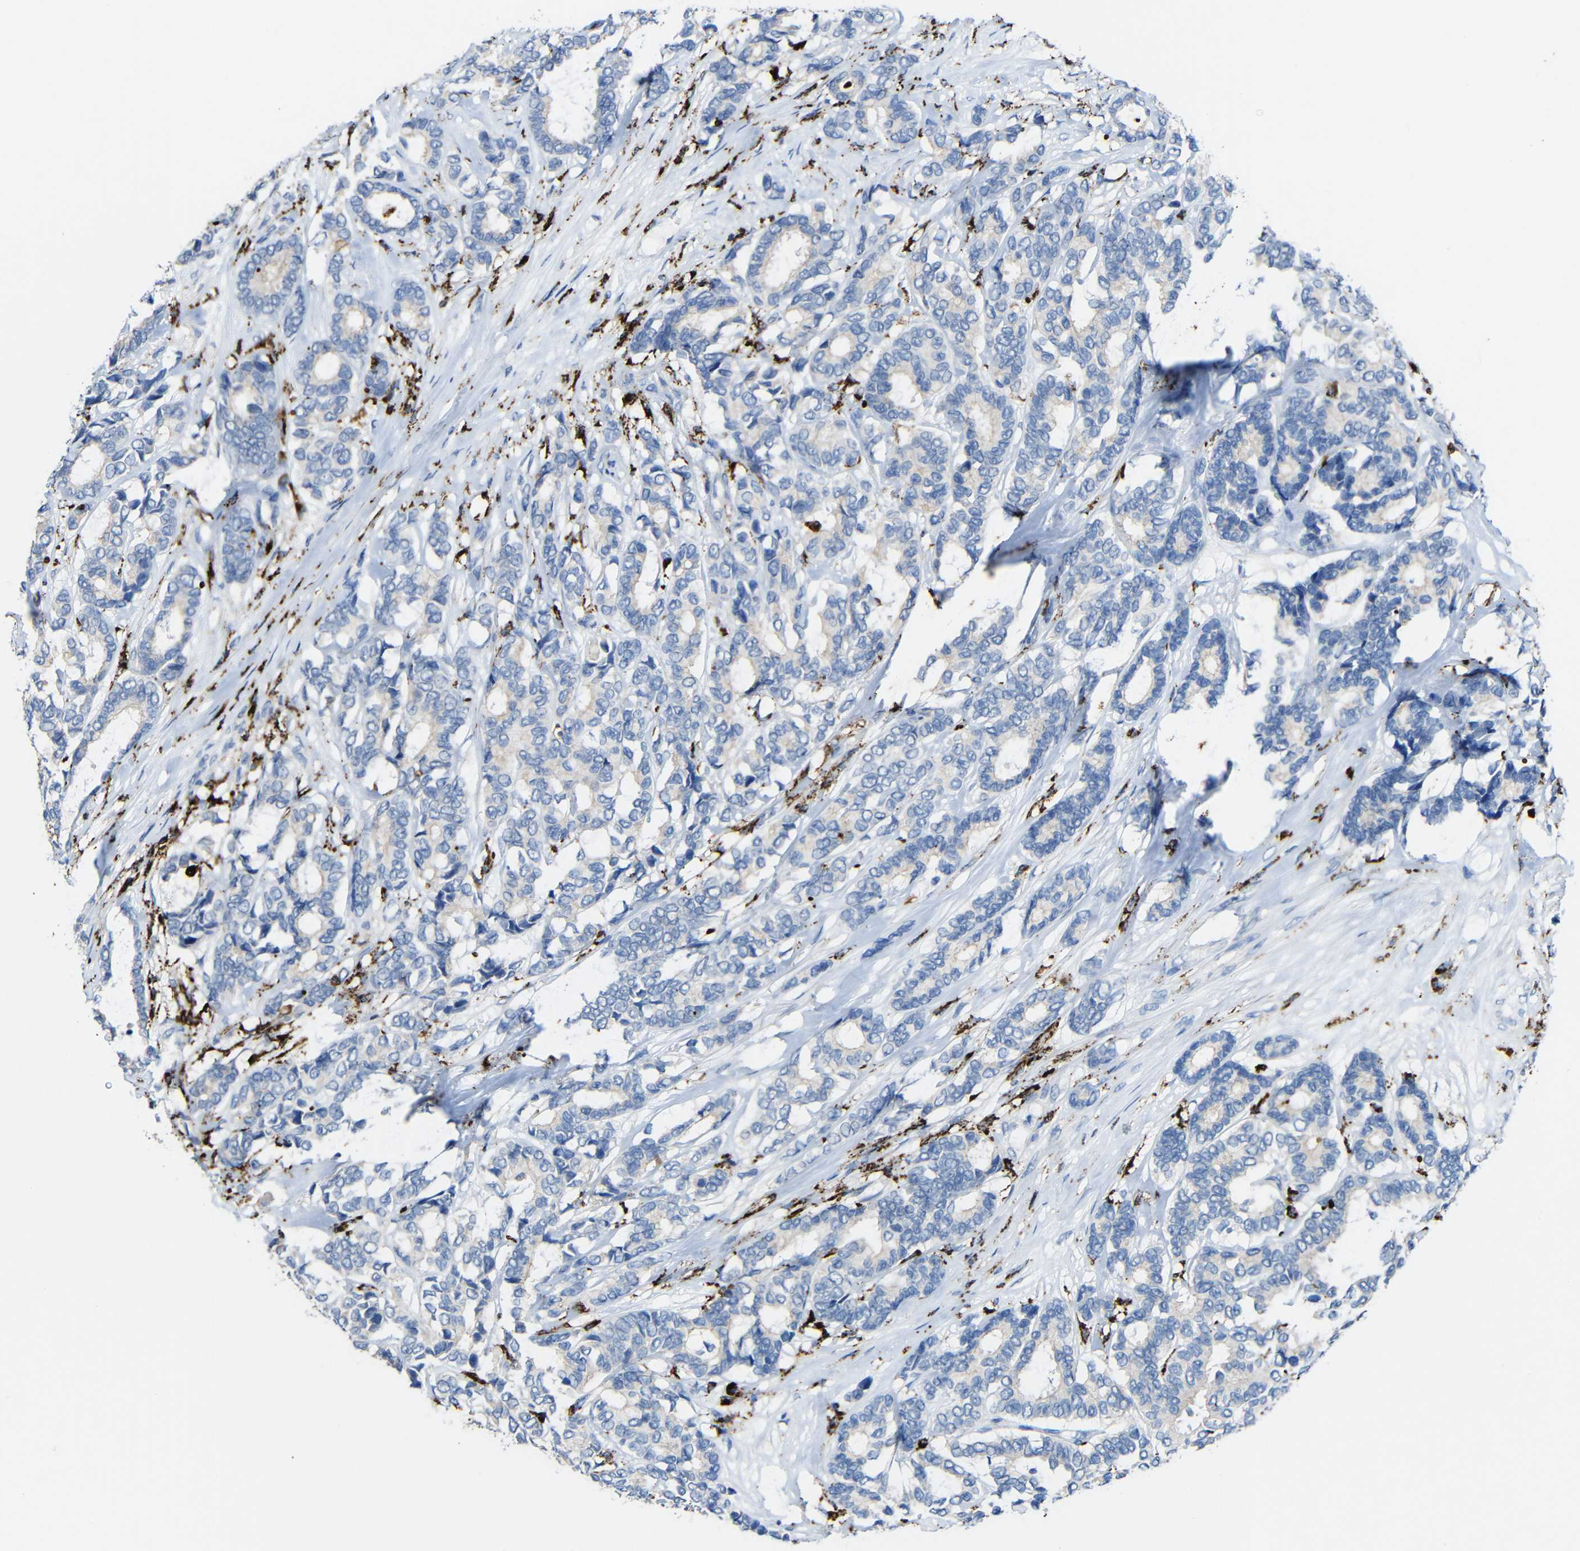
{"staining": {"intensity": "weak", "quantity": "<25%", "location": "cytoplasmic/membranous"}, "tissue": "breast cancer", "cell_type": "Tumor cells", "image_type": "cancer", "snomed": [{"axis": "morphology", "description": "Duct carcinoma"}, {"axis": "topography", "description": "Breast"}], "caption": "Breast infiltrating ductal carcinoma was stained to show a protein in brown. There is no significant positivity in tumor cells.", "gene": "HLA-DMA", "patient": {"sex": "female", "age": 87}}